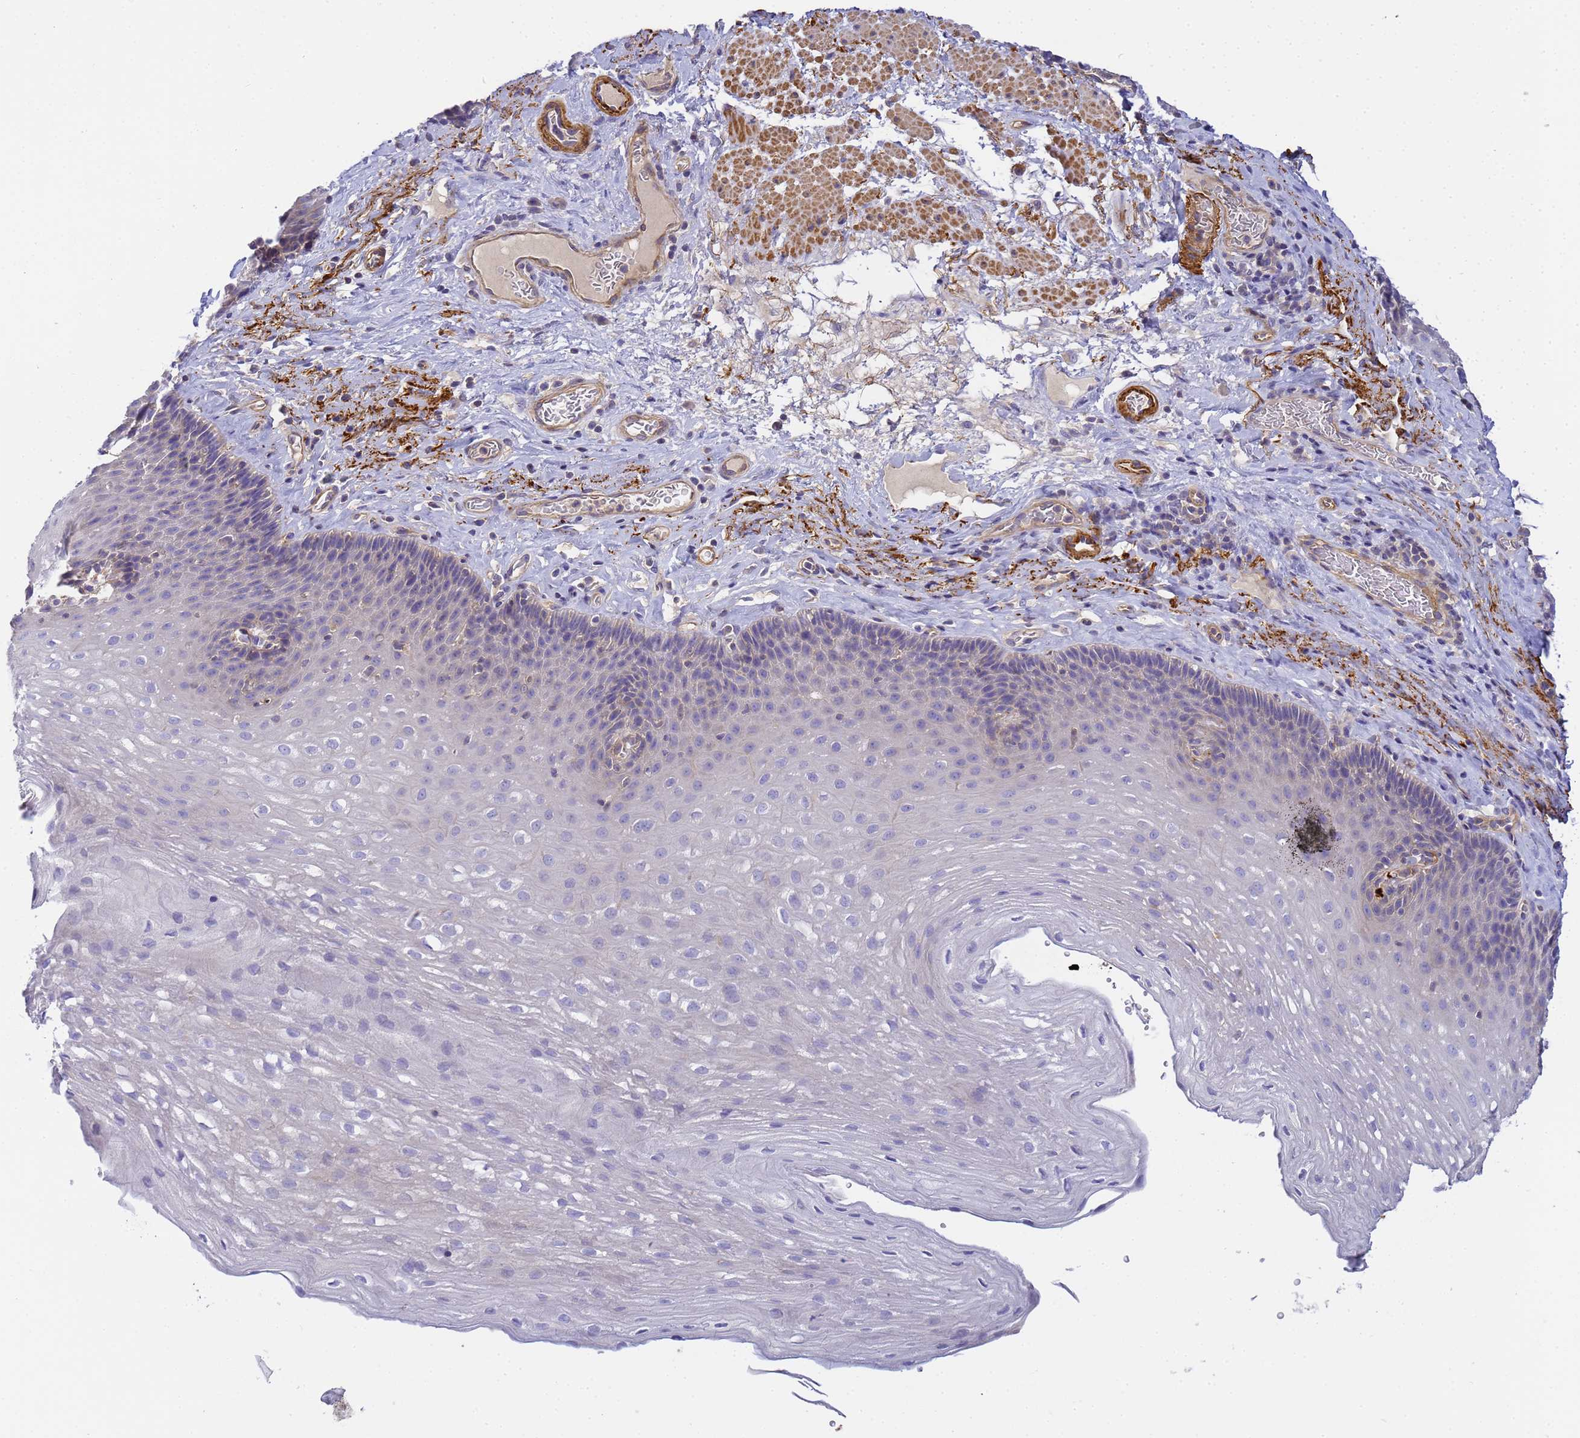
{"staining": {"intensity": "negative", "quantity": "none", "location": "none"}, "tissue": "esophagus", "cell_type": "Squamous epithelial cells", "image_type": "normal", "snomed": [{"axis": "morphology", "description": "Normal tissue, NOS"}, {"axis": "topography", "description": "Esophagus"}], "caption": "Histopathology image shows no significant protein expression in squamous epithelial cells of unremarkable esophagus. (Brightfield microscopy of DAB (3,3'-diaminobenzidine) immunohistochemistry (IHC) at high magnification).", "gene": "MYL10", "patient": {"sex": "female", "age": 66}}